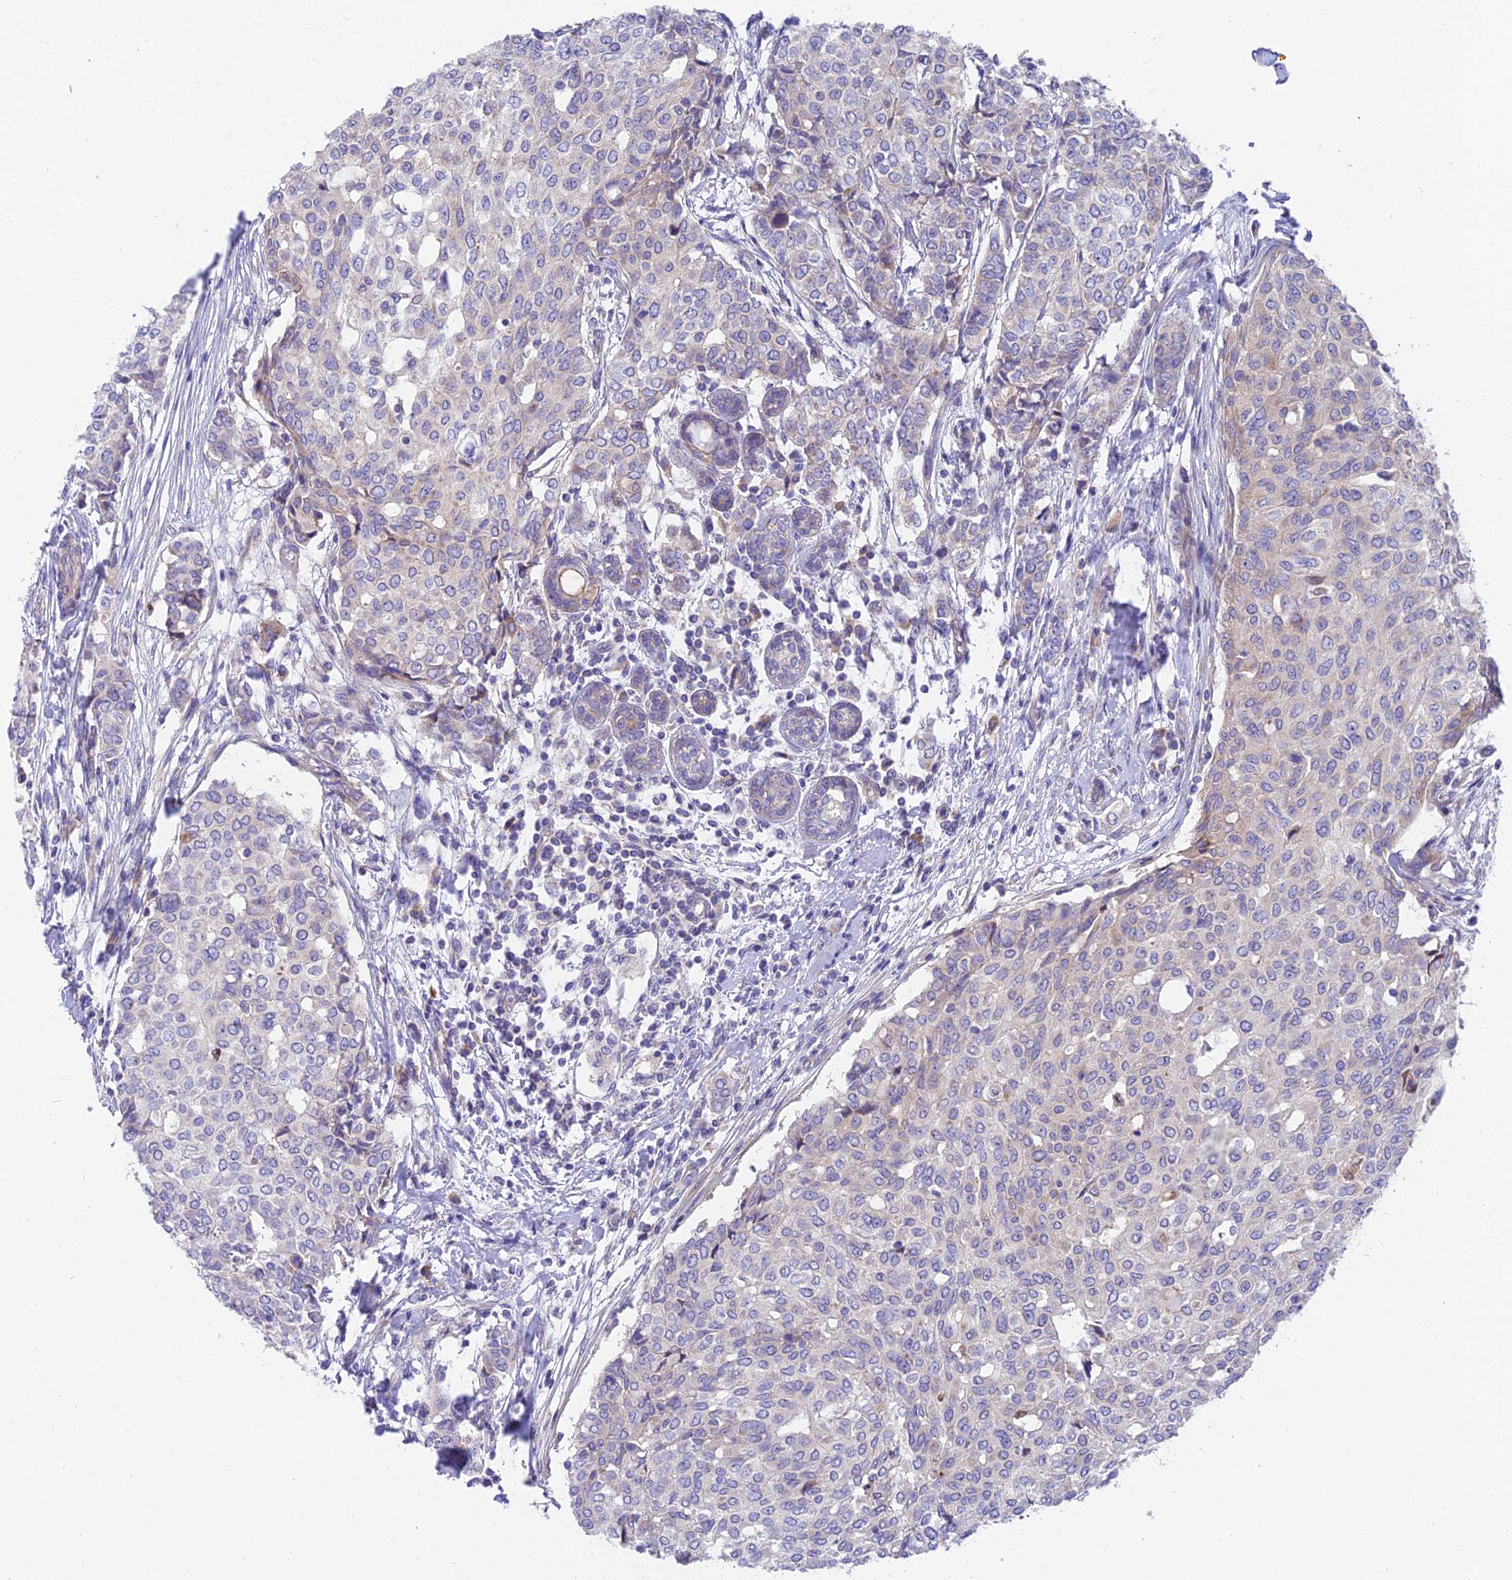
{"staining": {"intensity": "negative", "quantity": "none", "location": "none"}, "tissue": "breast cancer", "cell_type": "Tumor cells", "image_type": "cancer", "snomed": [{"axis": "morphology", "description": "Lobular carcinoma"}, {"axis": "topography", "description": "Breast"}], "caption": "IHC histopathology image of human breast lobular carcinoma stained for a protein (brown), which reveals no expression in tumor cells.", "gene": "MVB12A", "patient": {"sex": "female", "age": 51}}